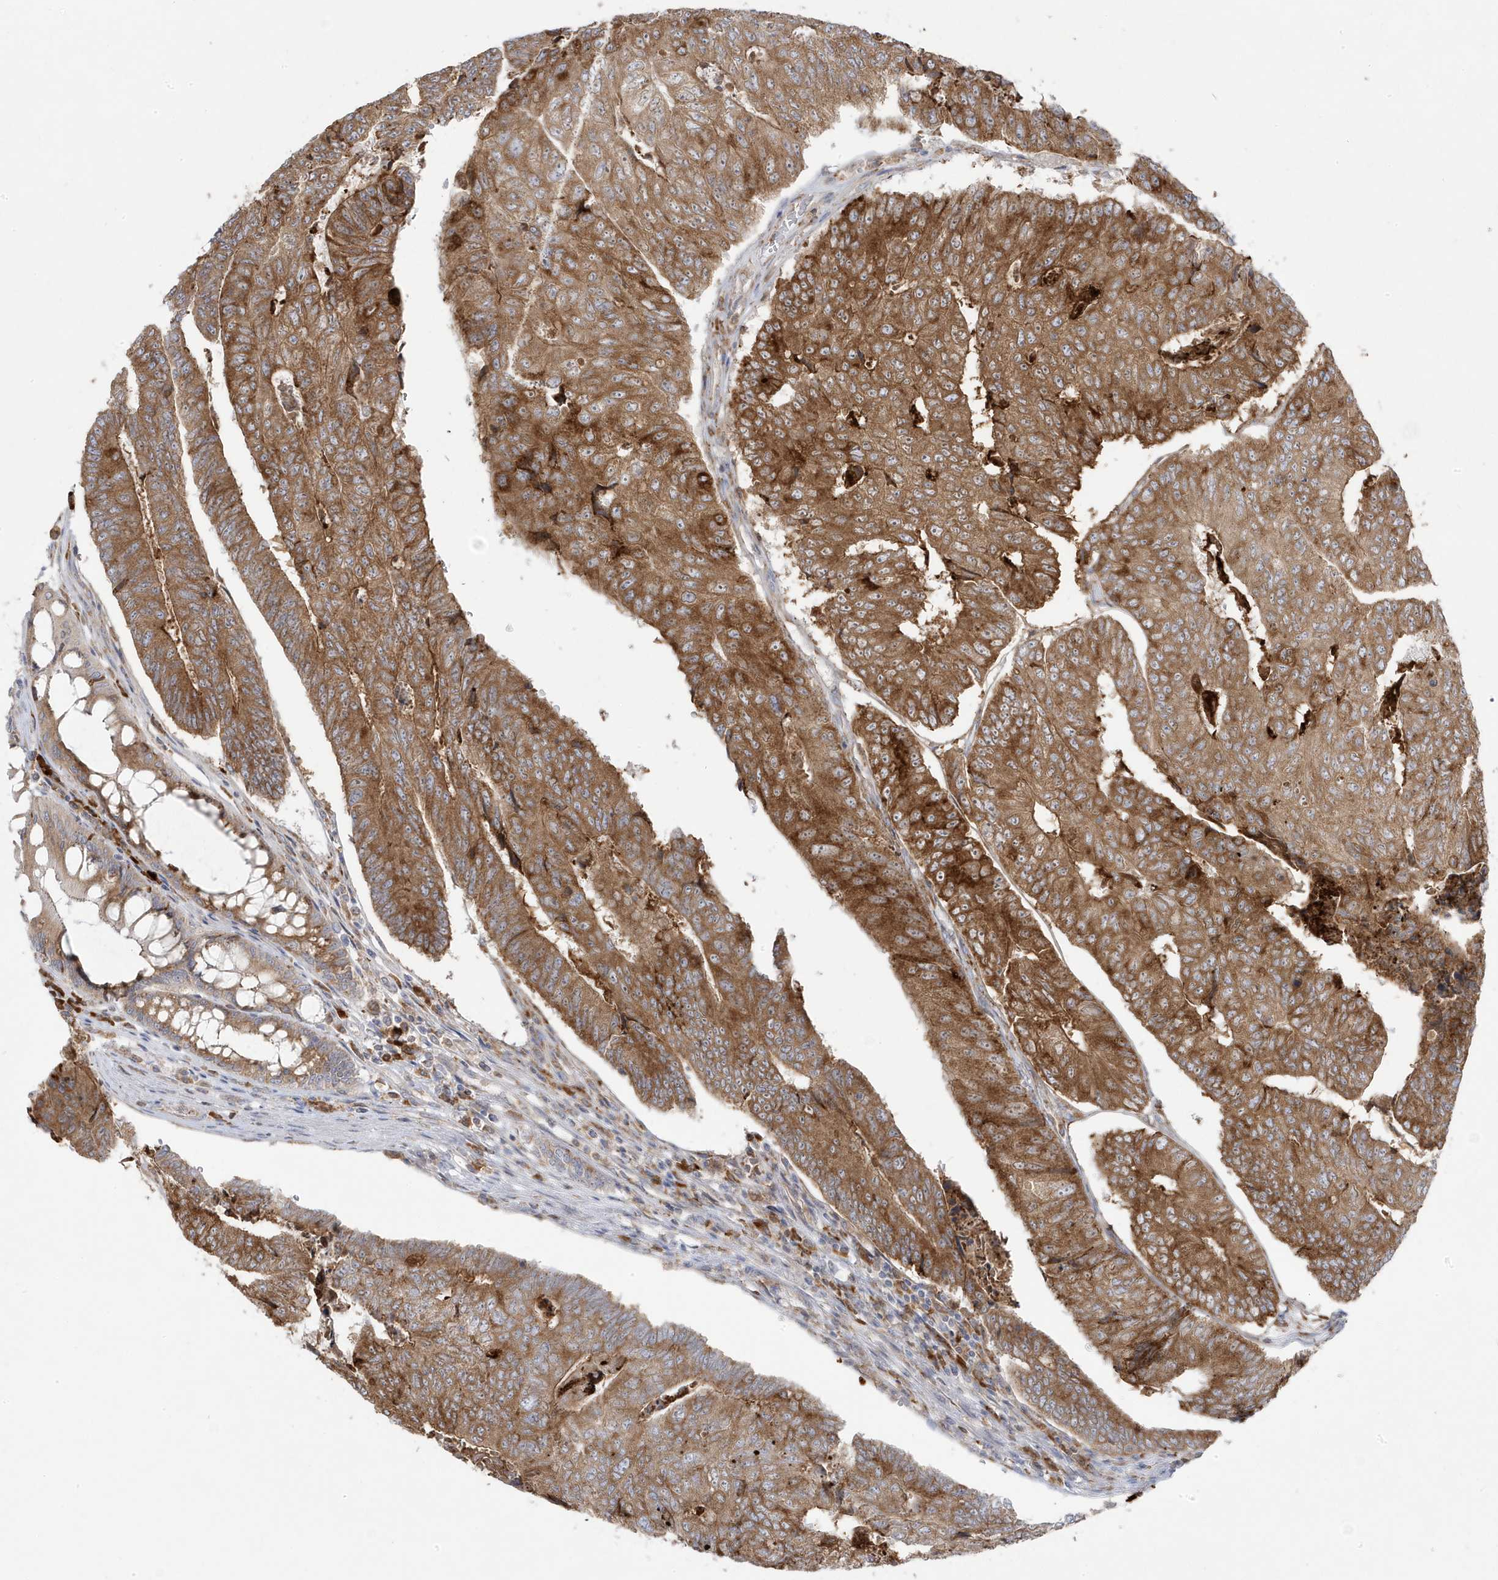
{"staining": {"intensity": "moderate", "quantity": ">75%", "location": "cytoplasmic/membranous"}, "tissue": "colorectal cancer", "cell_type": "Tumor cells", "image_type": "cancer", "snomed": [{"axis": "morphology", "description": "Adenocarcinoma, NOS"}, {"axis": "topography", "description": "Colon"}], "caption": "A photomicrograph of human colorectal cancer stained for a protein shows moderate cytoplasmic/membranous brown staining in tumor cells. (brown staining indicates protein expression, while blue staining denotes nuclei).", "gene": "ZNF654", "patient": {"sex": "female", "age": 67}}